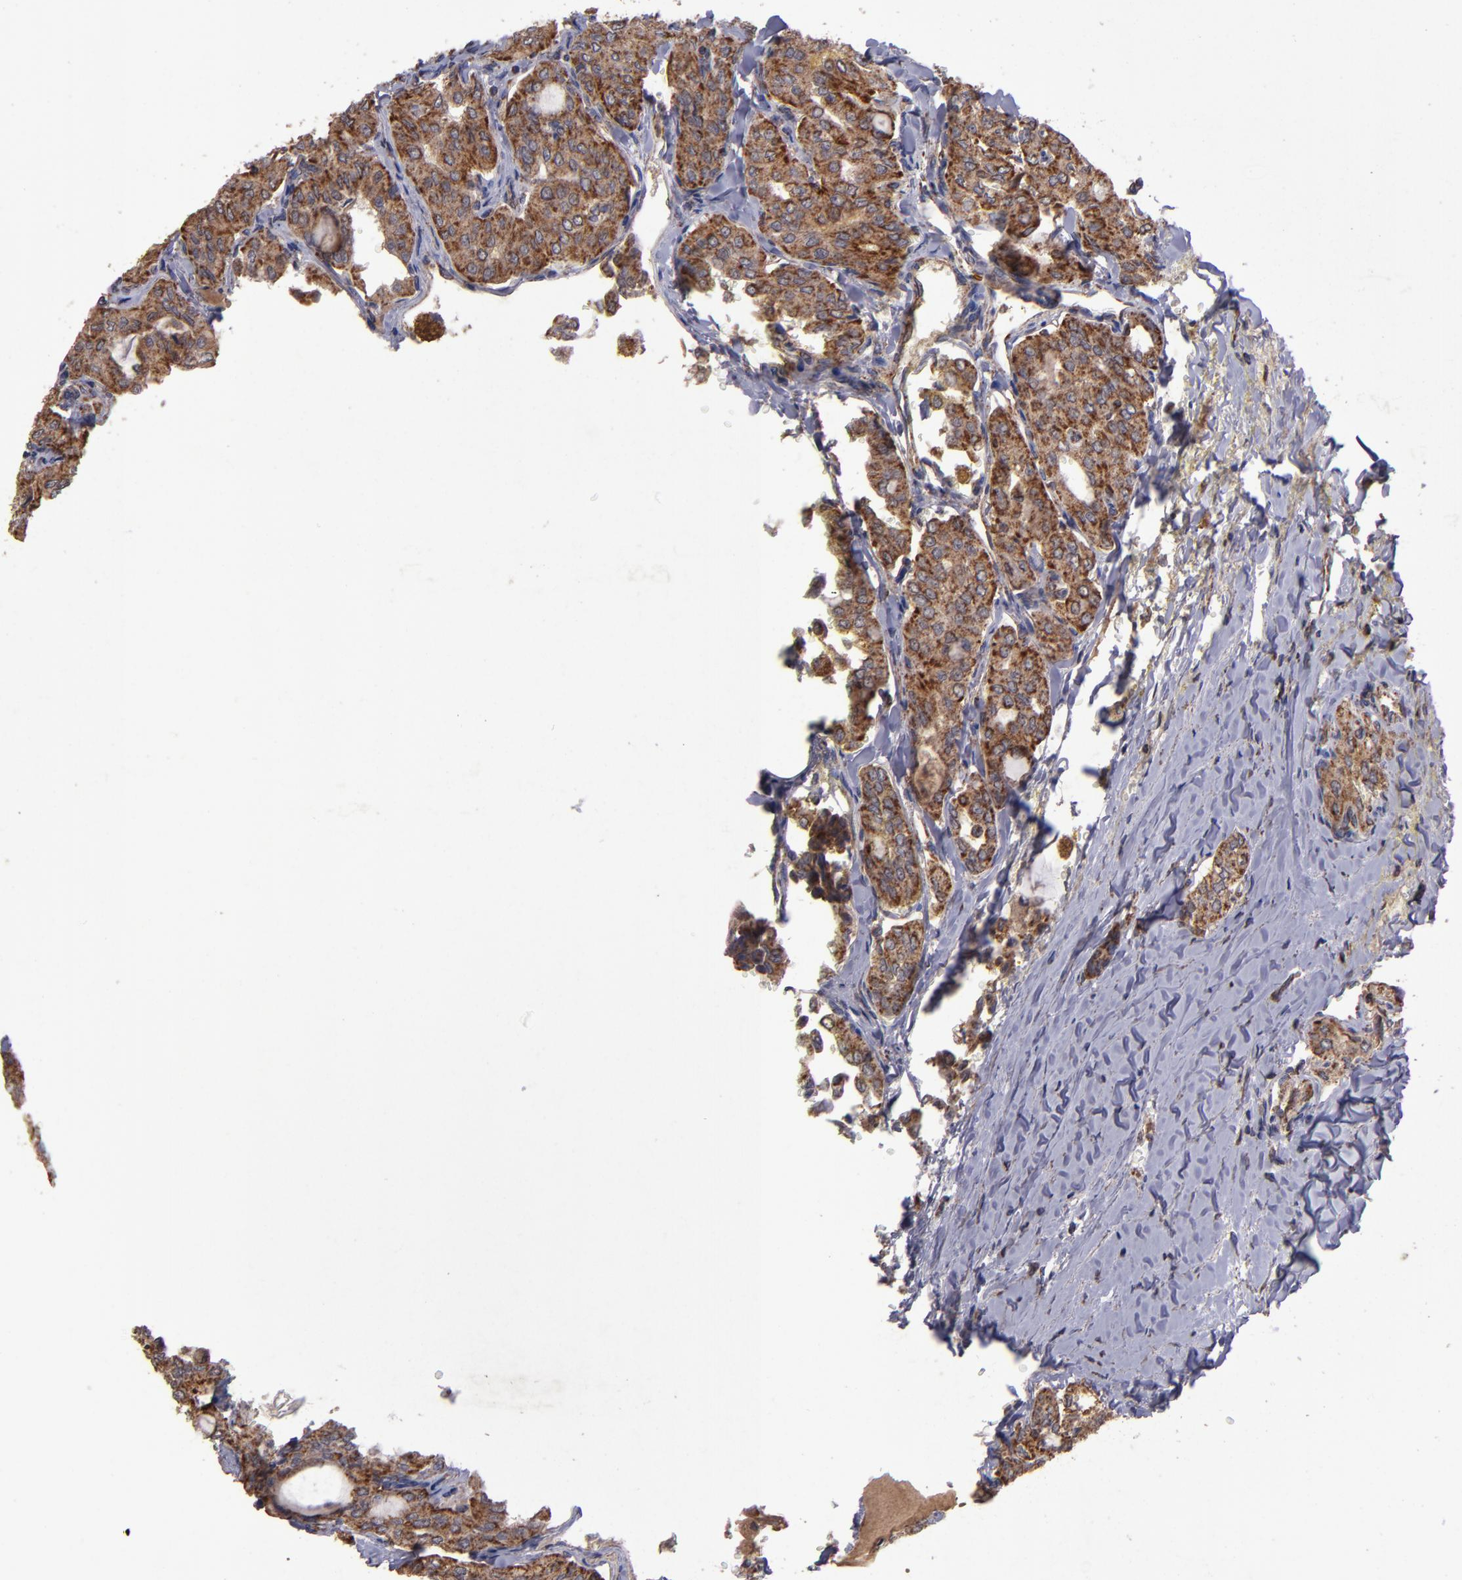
{"staining": {"intensity": "strong", "quantity": ">75%", "location": "cytoplasmic/membranous"}, "tissue": "thyroid cancer", "cell_type": "Tumor cells", "image_type": "cancer", "snomed": [{"axis": "morphology", "description": "Papillary adenocarcinoma, NOS"}, {"axis": "topography", "description": "Thyroid gland"}], "caption": "About >75% of tumor cells in human thyroid cancer show strong cytoplasmic/membranous protein staining as visualized by brown immunohistochemical staining.", "gene": "TIMM9", "patient": {"sex": "male", "age": 20}}